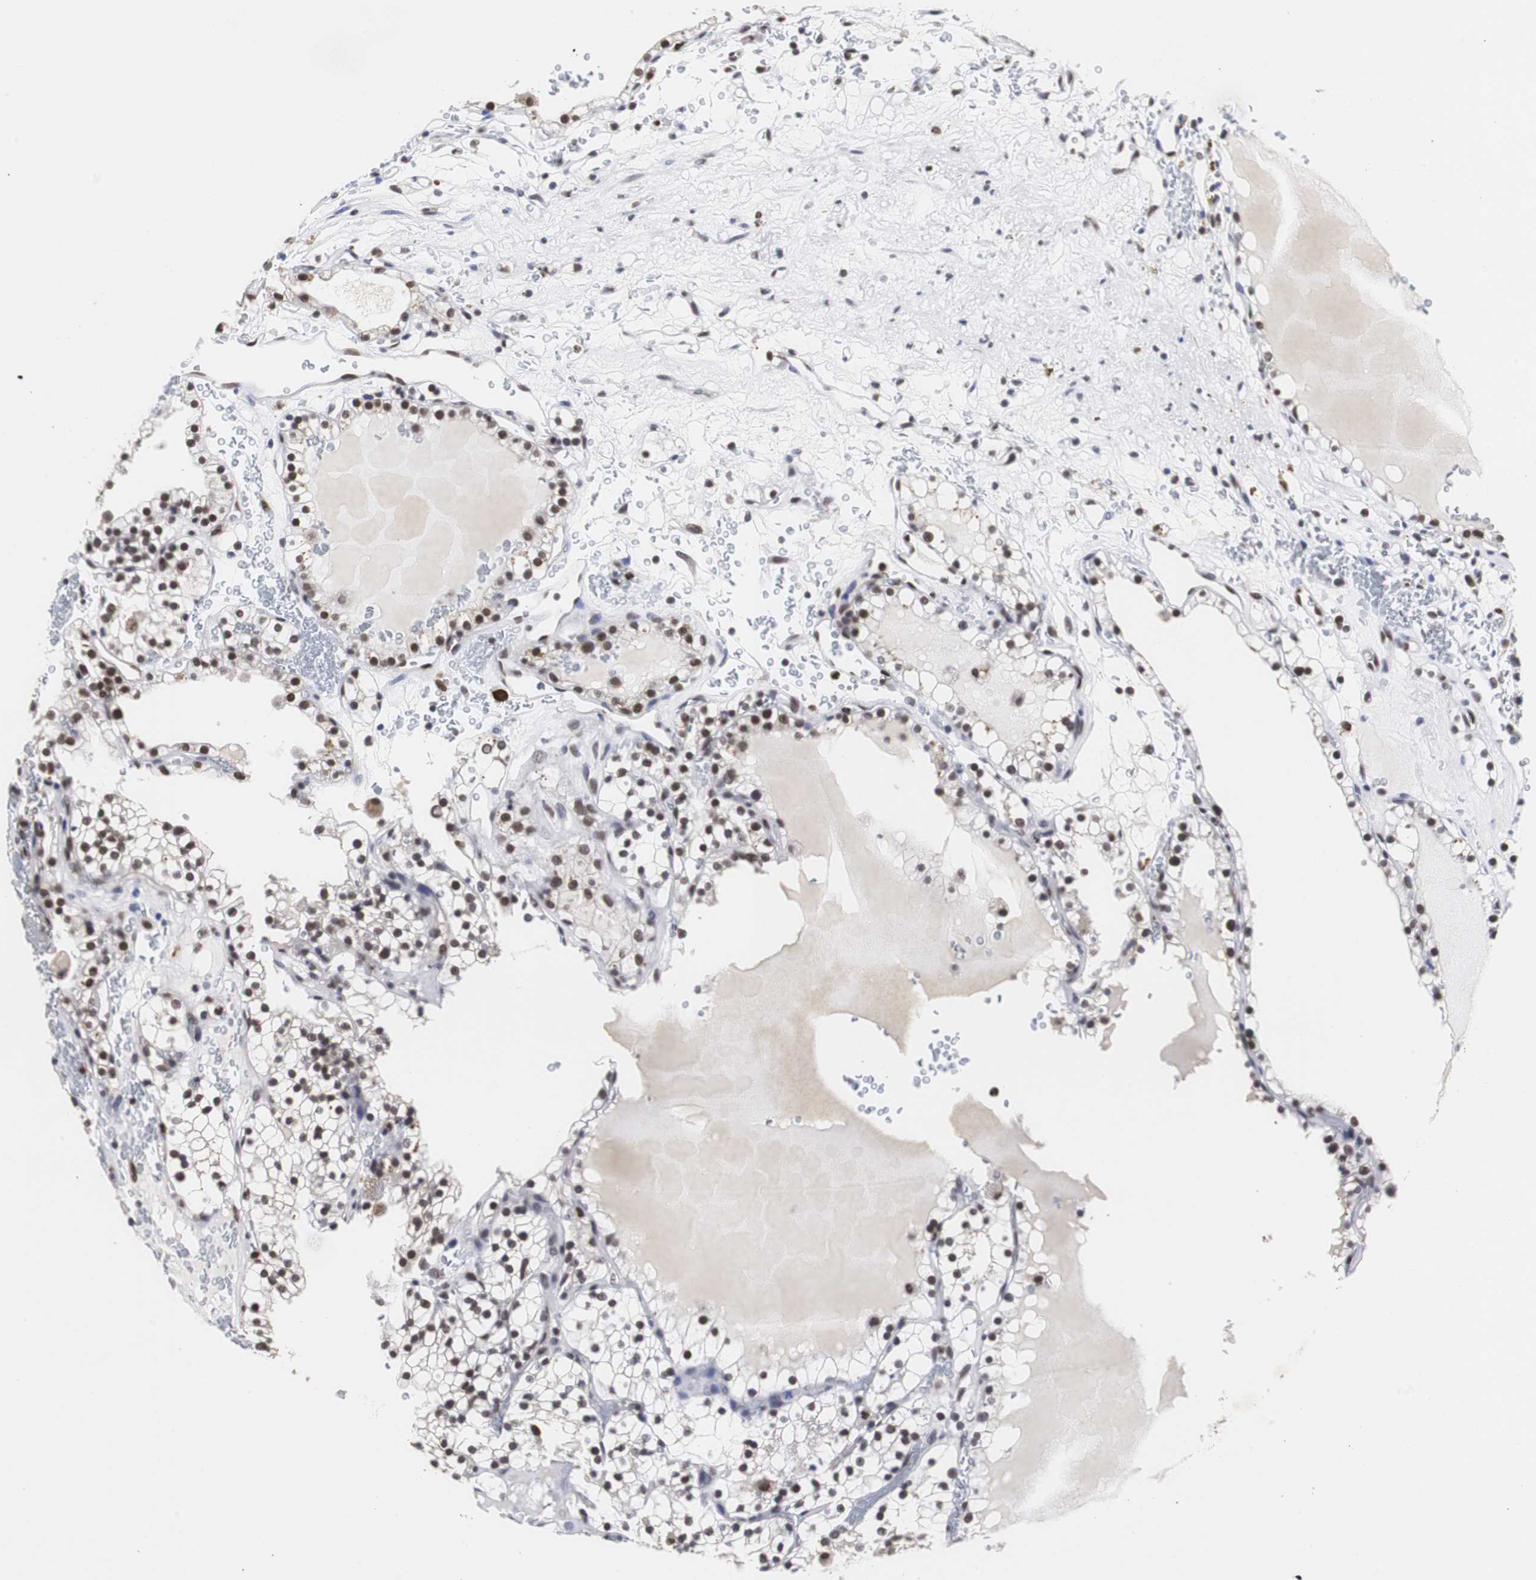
{"staining": {"intensity": "weak", "quantity": "25%-75%", "location": "nuclear"}, "tissue": "renal cancer", "cell_type": "Tumor cells", "image_type": "cancer", "snomed": [{"axis": "morphology", "description": "Adenocarcinoma, NOS"}, {"axis": "topography", "description": "Kidney"}], "caption": "Human renal cancer (adenocarcinoma) stained with a brown dye shows weak nuclear positive expression in about 25%-75% of tumor cells.", "gene": "ZFC3H1", "patient": {"sex": "female", "age": 41}}